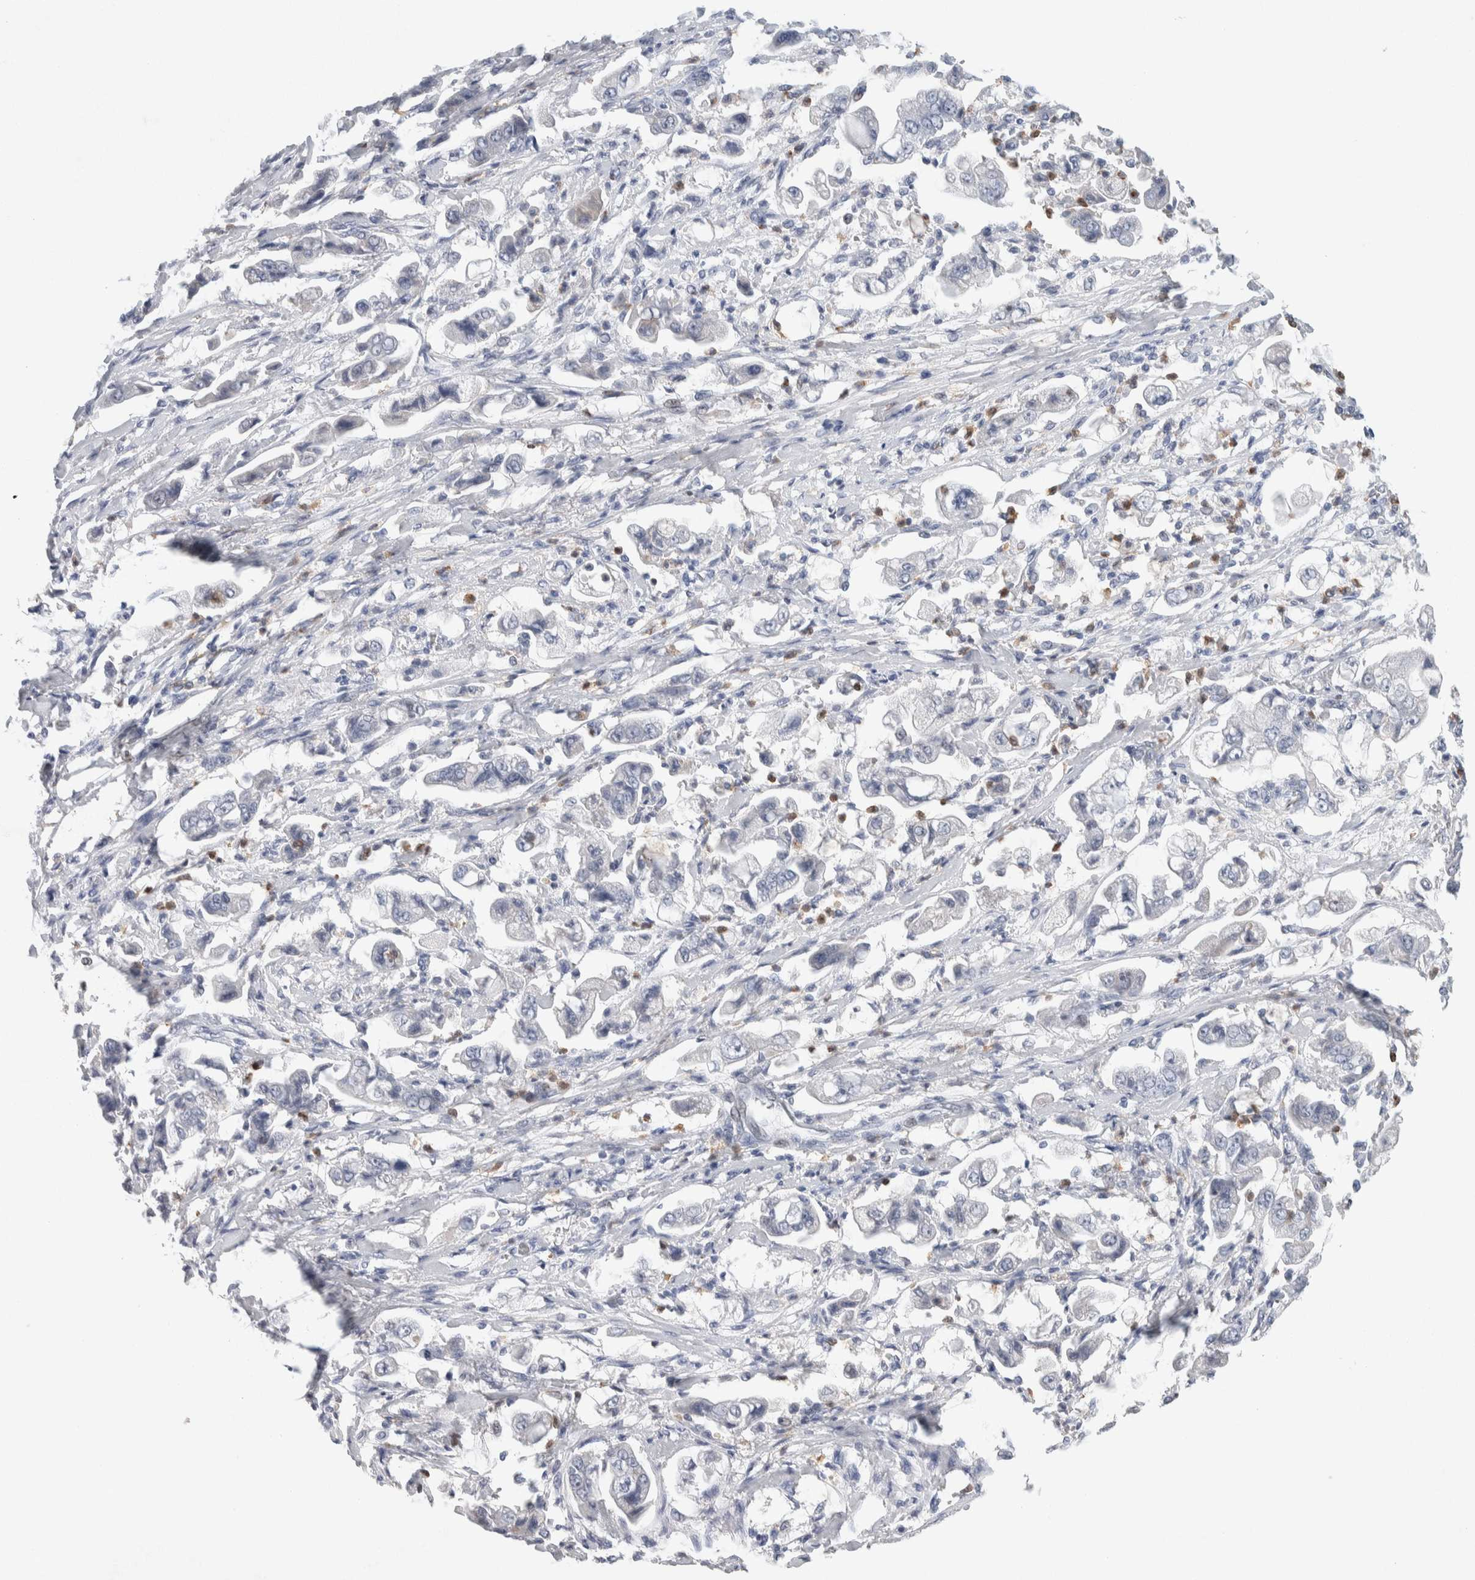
{"staining": {"intensity": "negative", "quantity": "none", "location": "none"}, "tissue": "stomach cancer", "cell_type": "Tumor cells", "image_type": "cancer", "snomed": [{"axis": "morphology", "description": "Adenocarcinoma, NOS"}, {"axis": "topography", "description": "Stomach"}], "caption": "Immunohistochemistry micrograph of neoplastic tissue: human stomach adenocarcinoma stained with DAB (3,3'-diaminobenzidine) displays no significant protein staining in tumor cells.", "gene": "NCF2", "patient": {"sex": "male", "age": 62}}